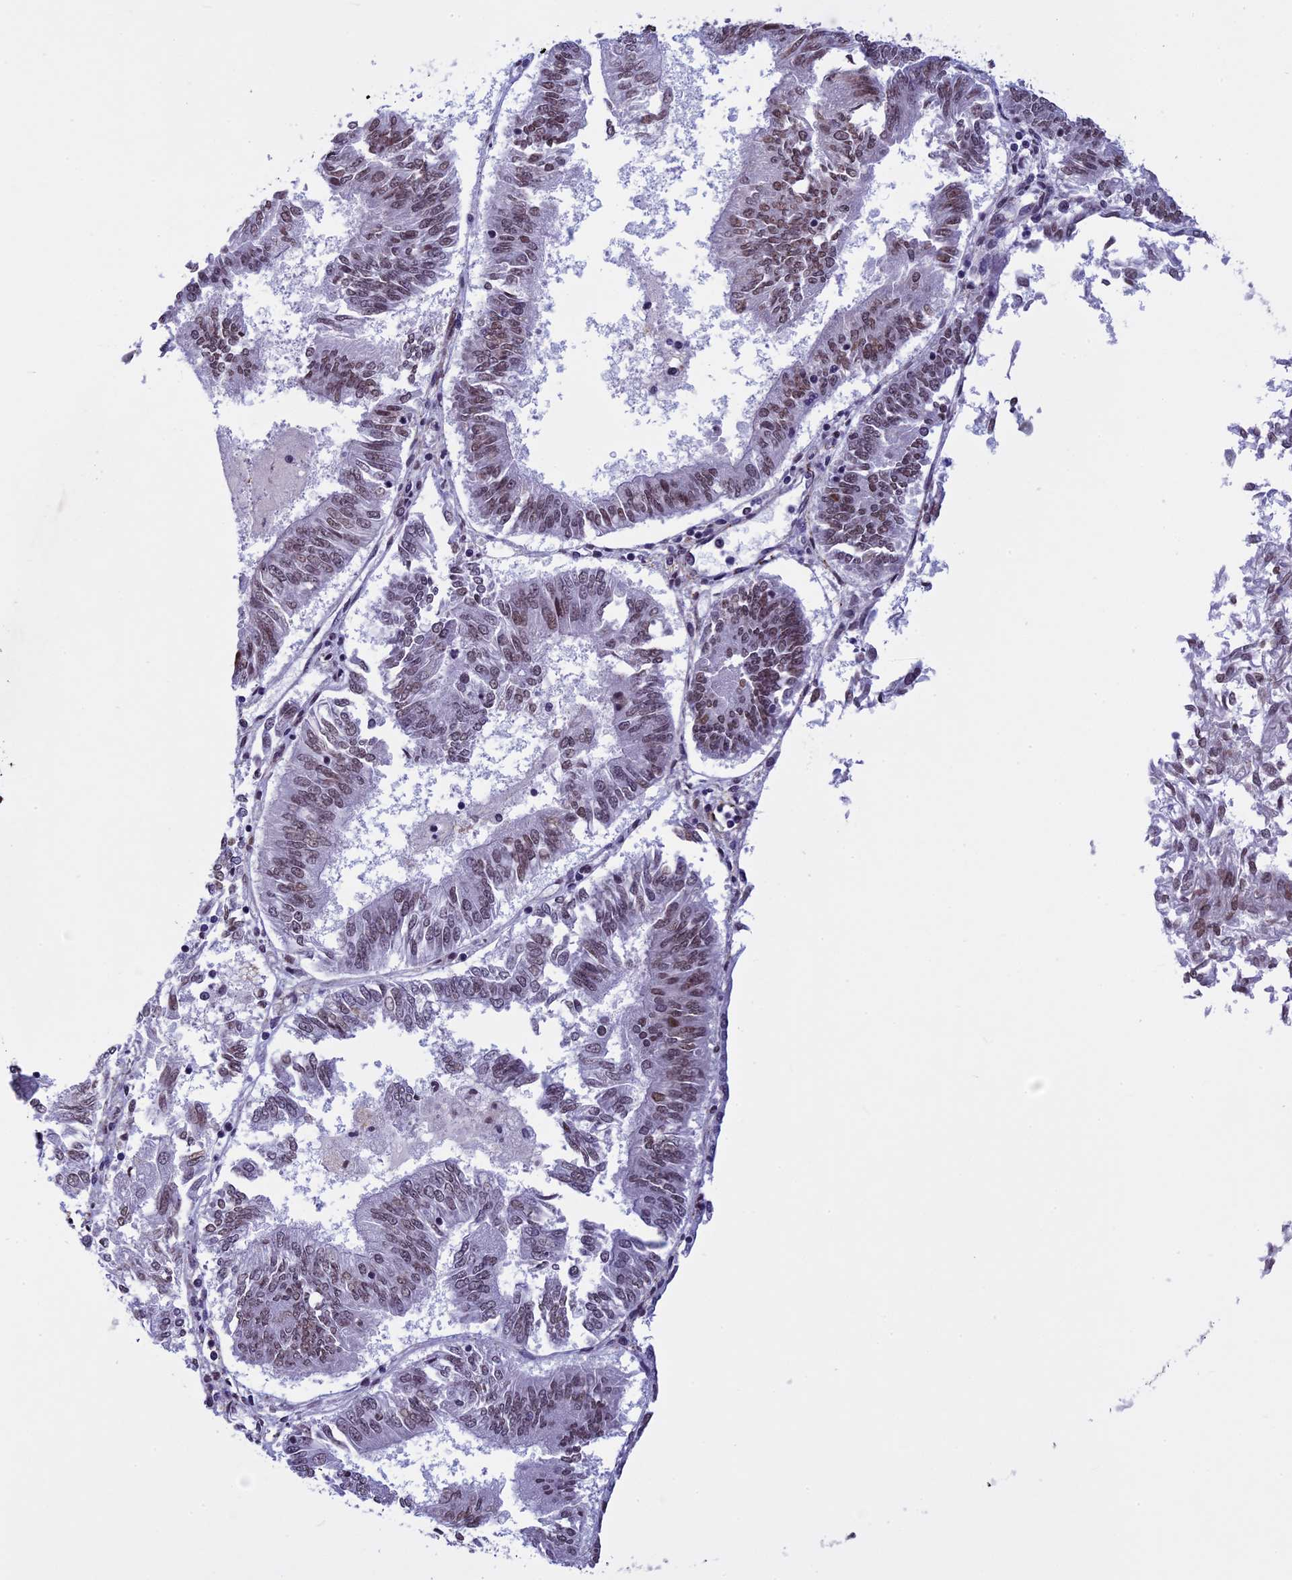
{"staining": {"intensity": "moderate", "quantity": "25%-75%", "location": "nuclear"}, "tissue": "endometrial cancer", "cell_type": "Tumor cells", "image_type": "cancer", "snomed": [{"axis": "morphology", "description": "Adenocarcinoma, NOS"}, {"axis": "topography", "description": "Endometrium"}], "caption": "Endometrial adenocarcinoma stained with DAB immunohistochemistry shows medium levels of moderate nuclear expression in approximately 25%-75% of tumor cells.", "gene": "NIPBL", "patient": {"sex": "female", "age": 58}}